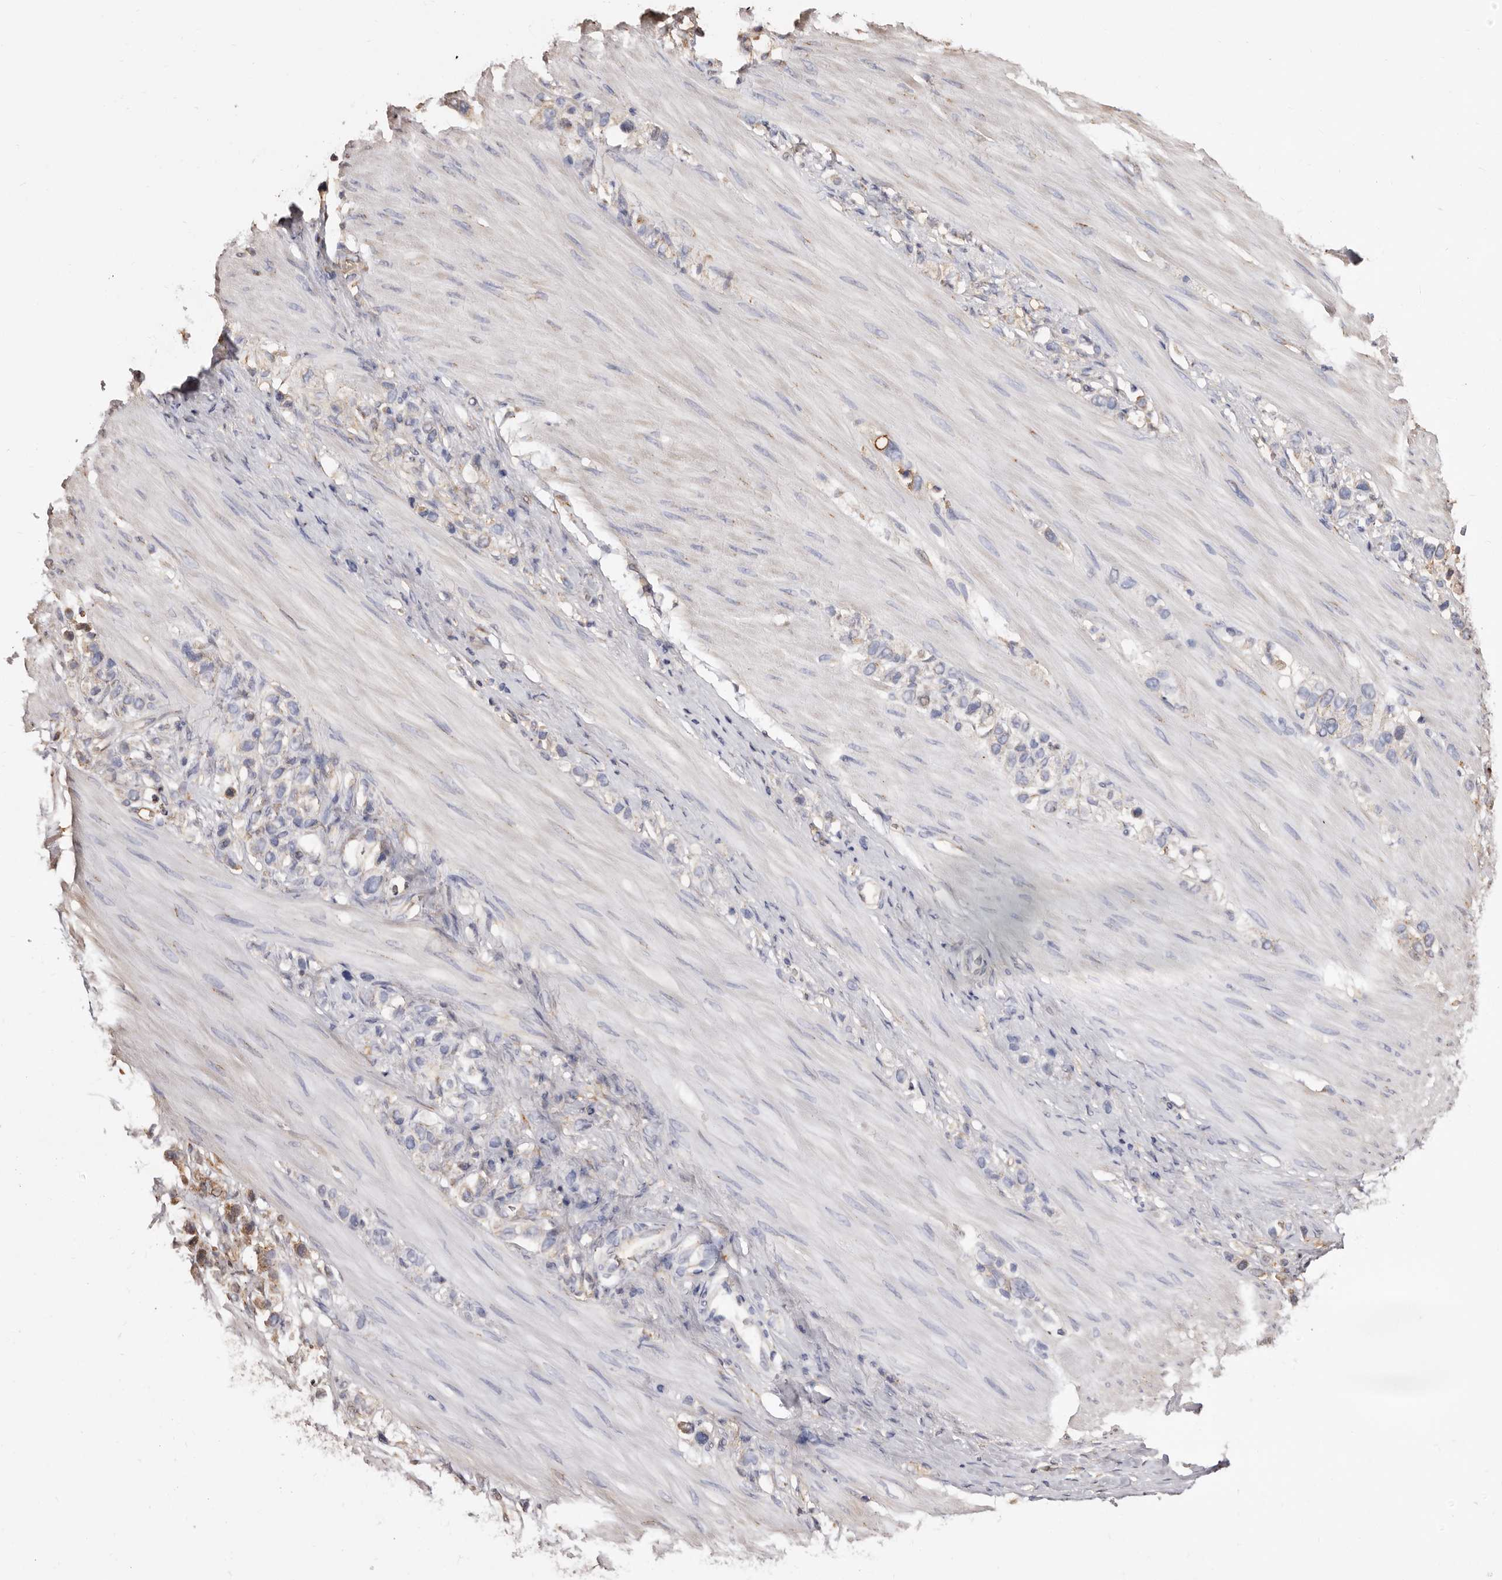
{"staining": {"intensity": "moderate", "quantity": "<25%", "location": "cytoplasmic/membranous"}, "tissue": "stomach cancer", "cell_type": "Tumor cells", "image_type": "cancer", "snomed": [{"axis": "morphology", "description": "Adenocarcinoma, NOS"}, {"axis": "topography", "description": "Stomach"}], "caption": "Moderate cytoplasmic/membranous expression is identified in approximately <25% of tumor cells in adenocarcinoma (stomach).", "gene": "GPR27", "patient": {"sex": "female", "age": 65}}